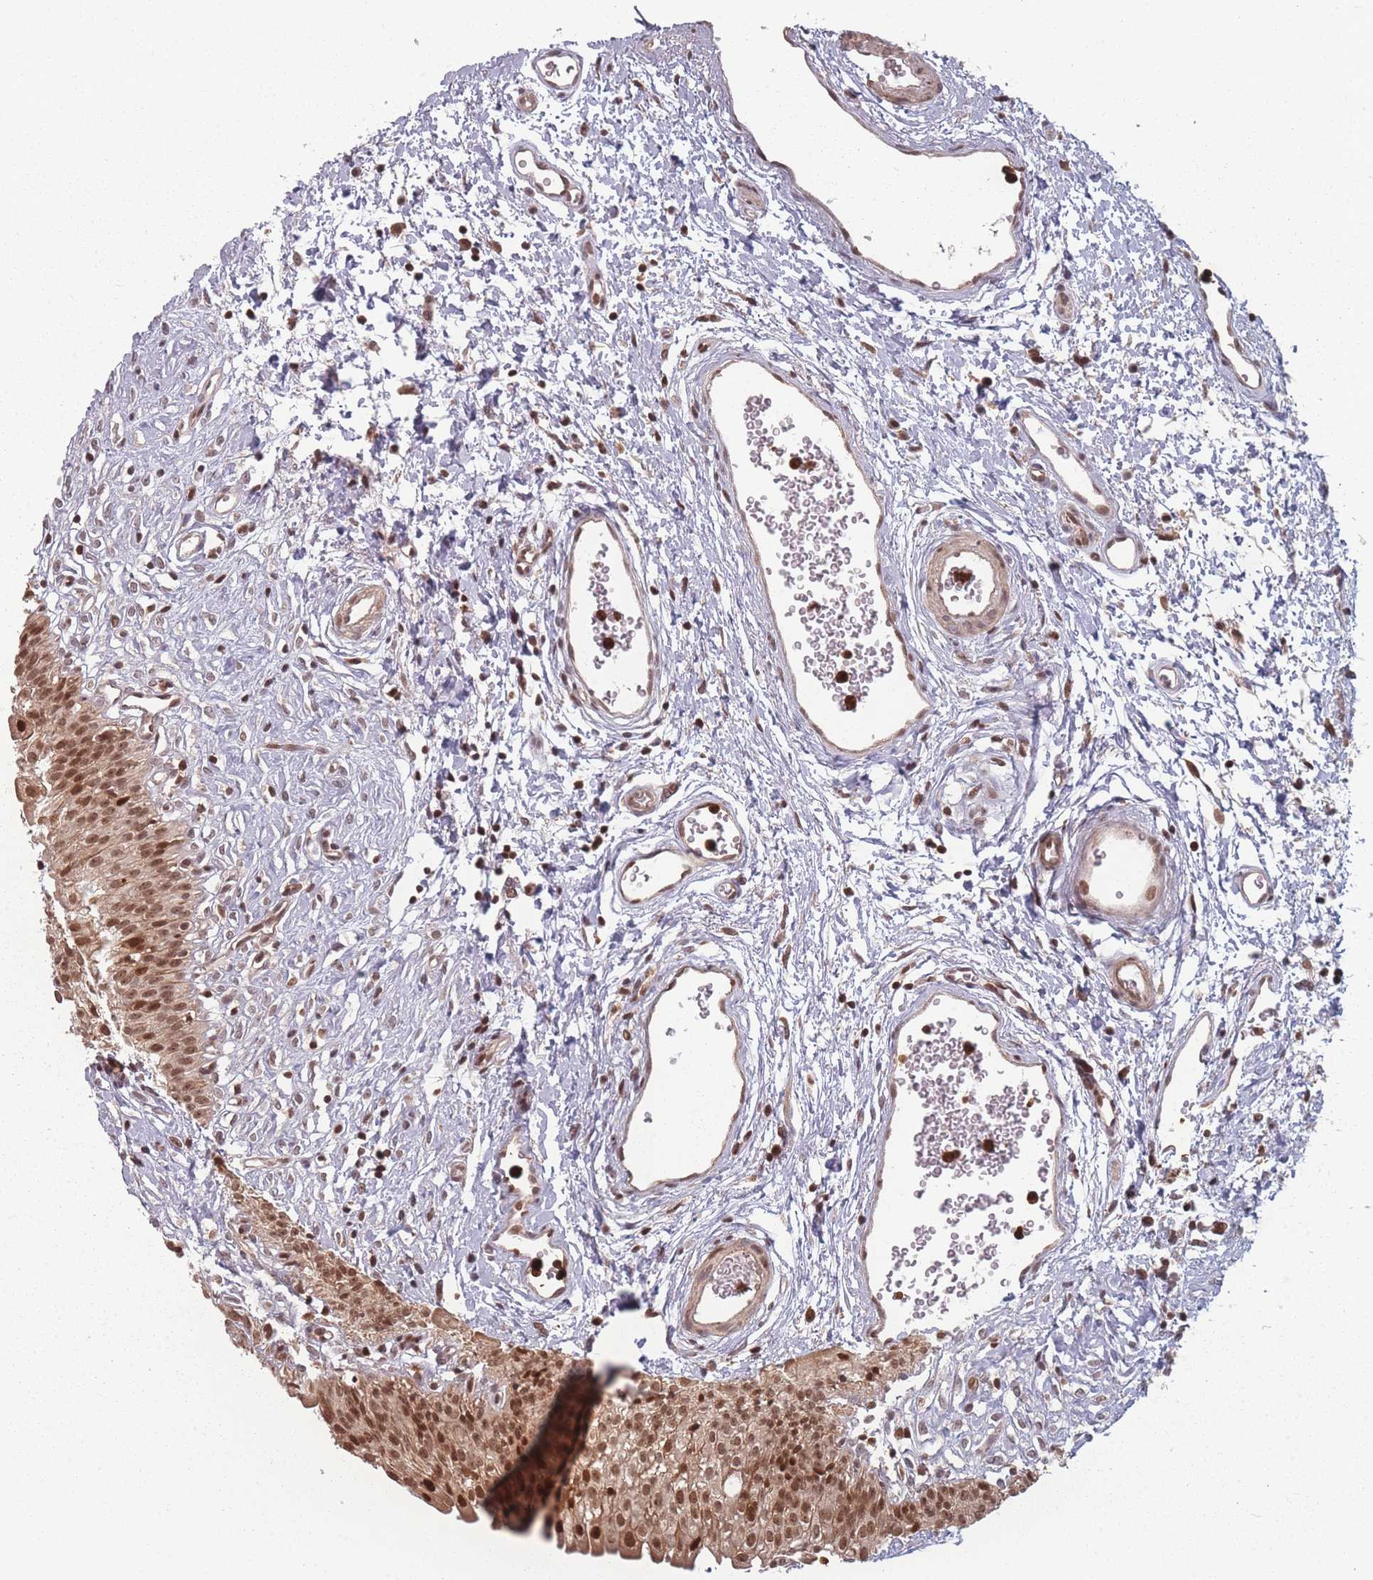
{"staining": {"intensity": "moderate", "quantity": ">75%", "location": "nuclear"}, "tissue": "urinary bladder", "cell_type": "Urothelial cells", "image_type": "normal", "snomed": [{"axis": "morphology", "description": "Normal tissue, NOS"}, {"axis": "topography", "description": "Urinary bladder"}], "caption": "A medium amount of moderate nuclear staining is present in about >75% of urothelial cells in unremarkable urinary bladder.", "gene": "WDR55", "patient": {"sex": "male", "age": 51}}